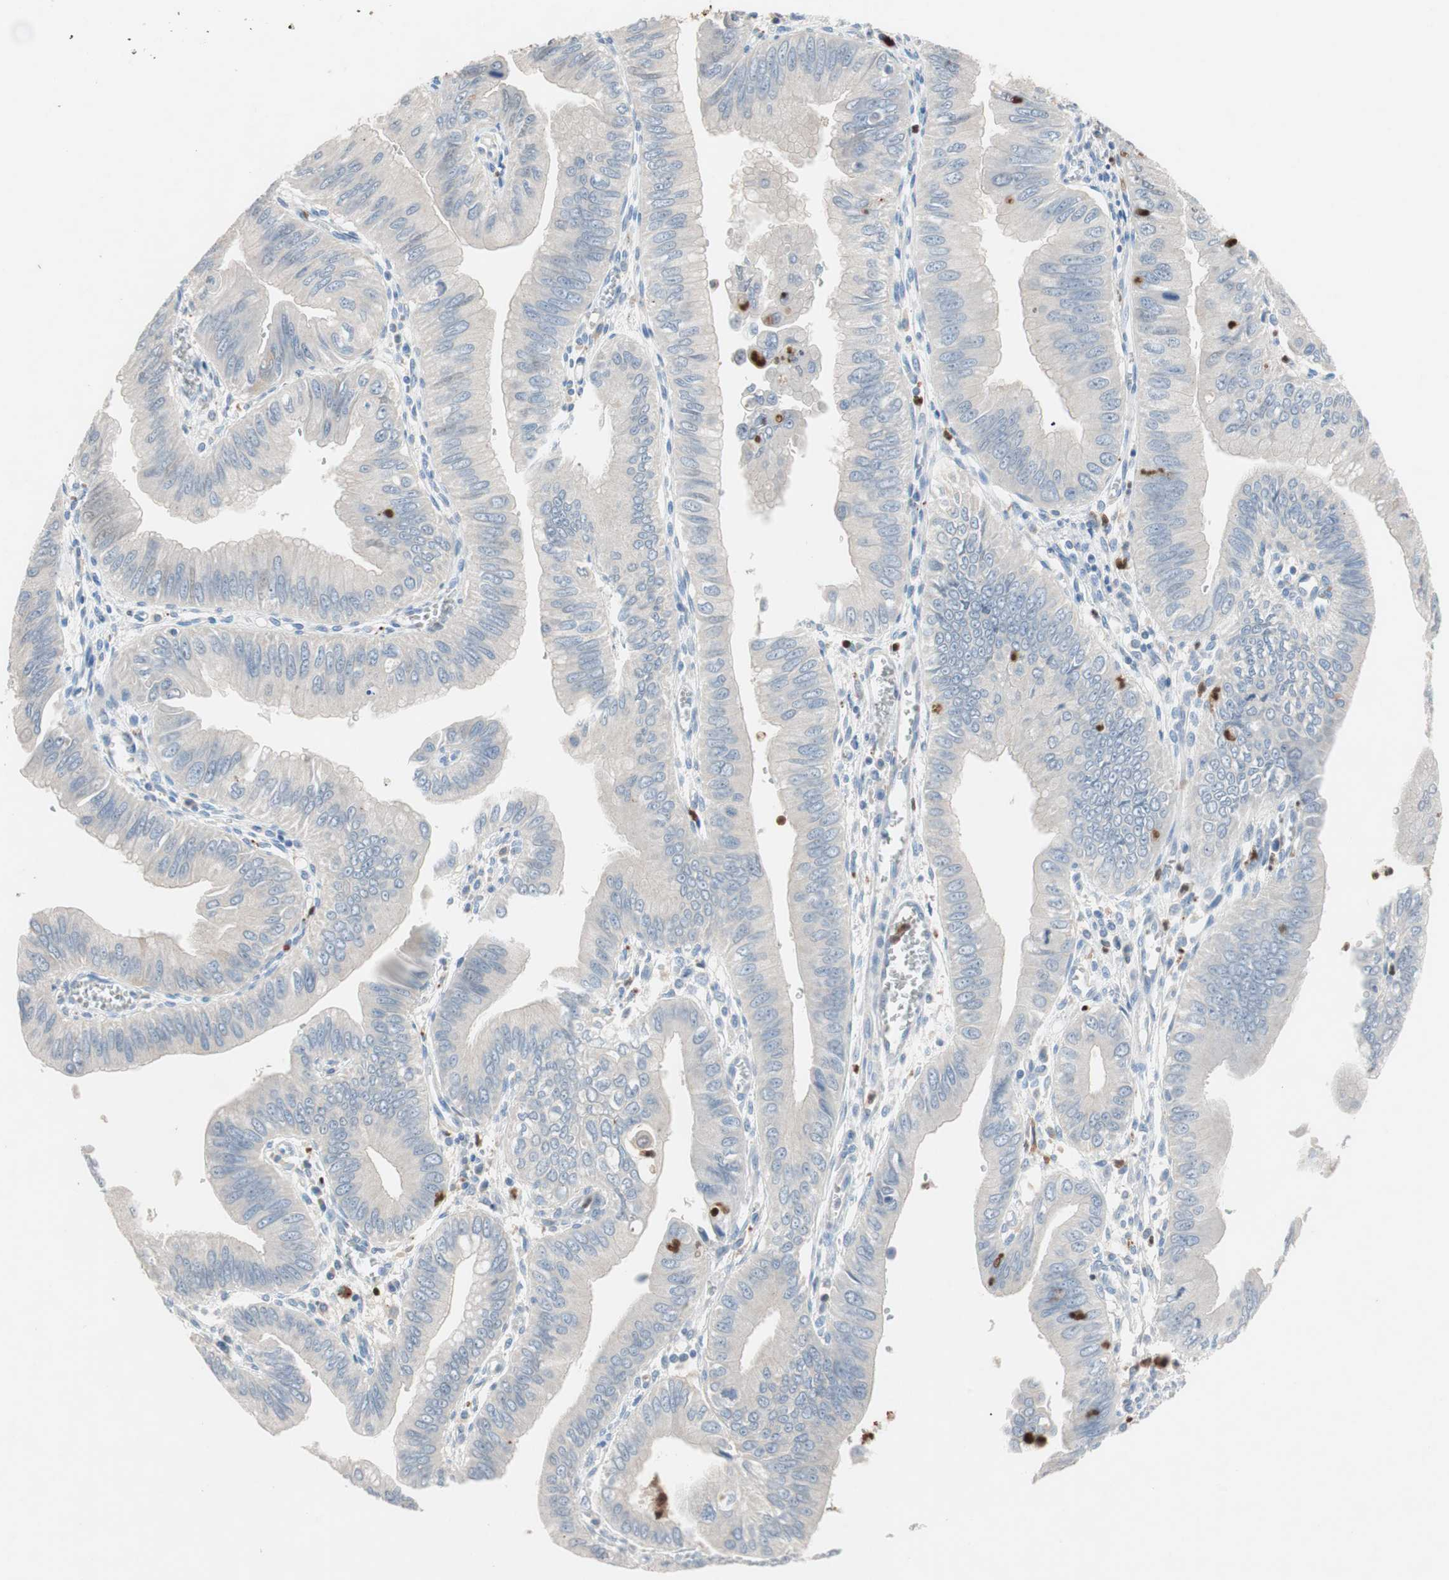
{"staining": {"intensity": "negative", "quantity": "none", "location": "none"}, "tissue": "pancreatic cancer", "cell_type": "Tumor cells", "image_type": "cancer", "snomed": [{"axis": "morphology", "description": "Normal tissue, NOS"}, {"axis": "topography", "description": "Lymph node"}], "caption": "Immunohistochemistry photomicrograph of neoplastic tissue: pancreatic cancer stained with DAB displays no significant protein positivity in tumor cells. Nuclei are stained in blue.", "gene": "CLEC4D", "patient": {"sex": "male", "age": 50}}